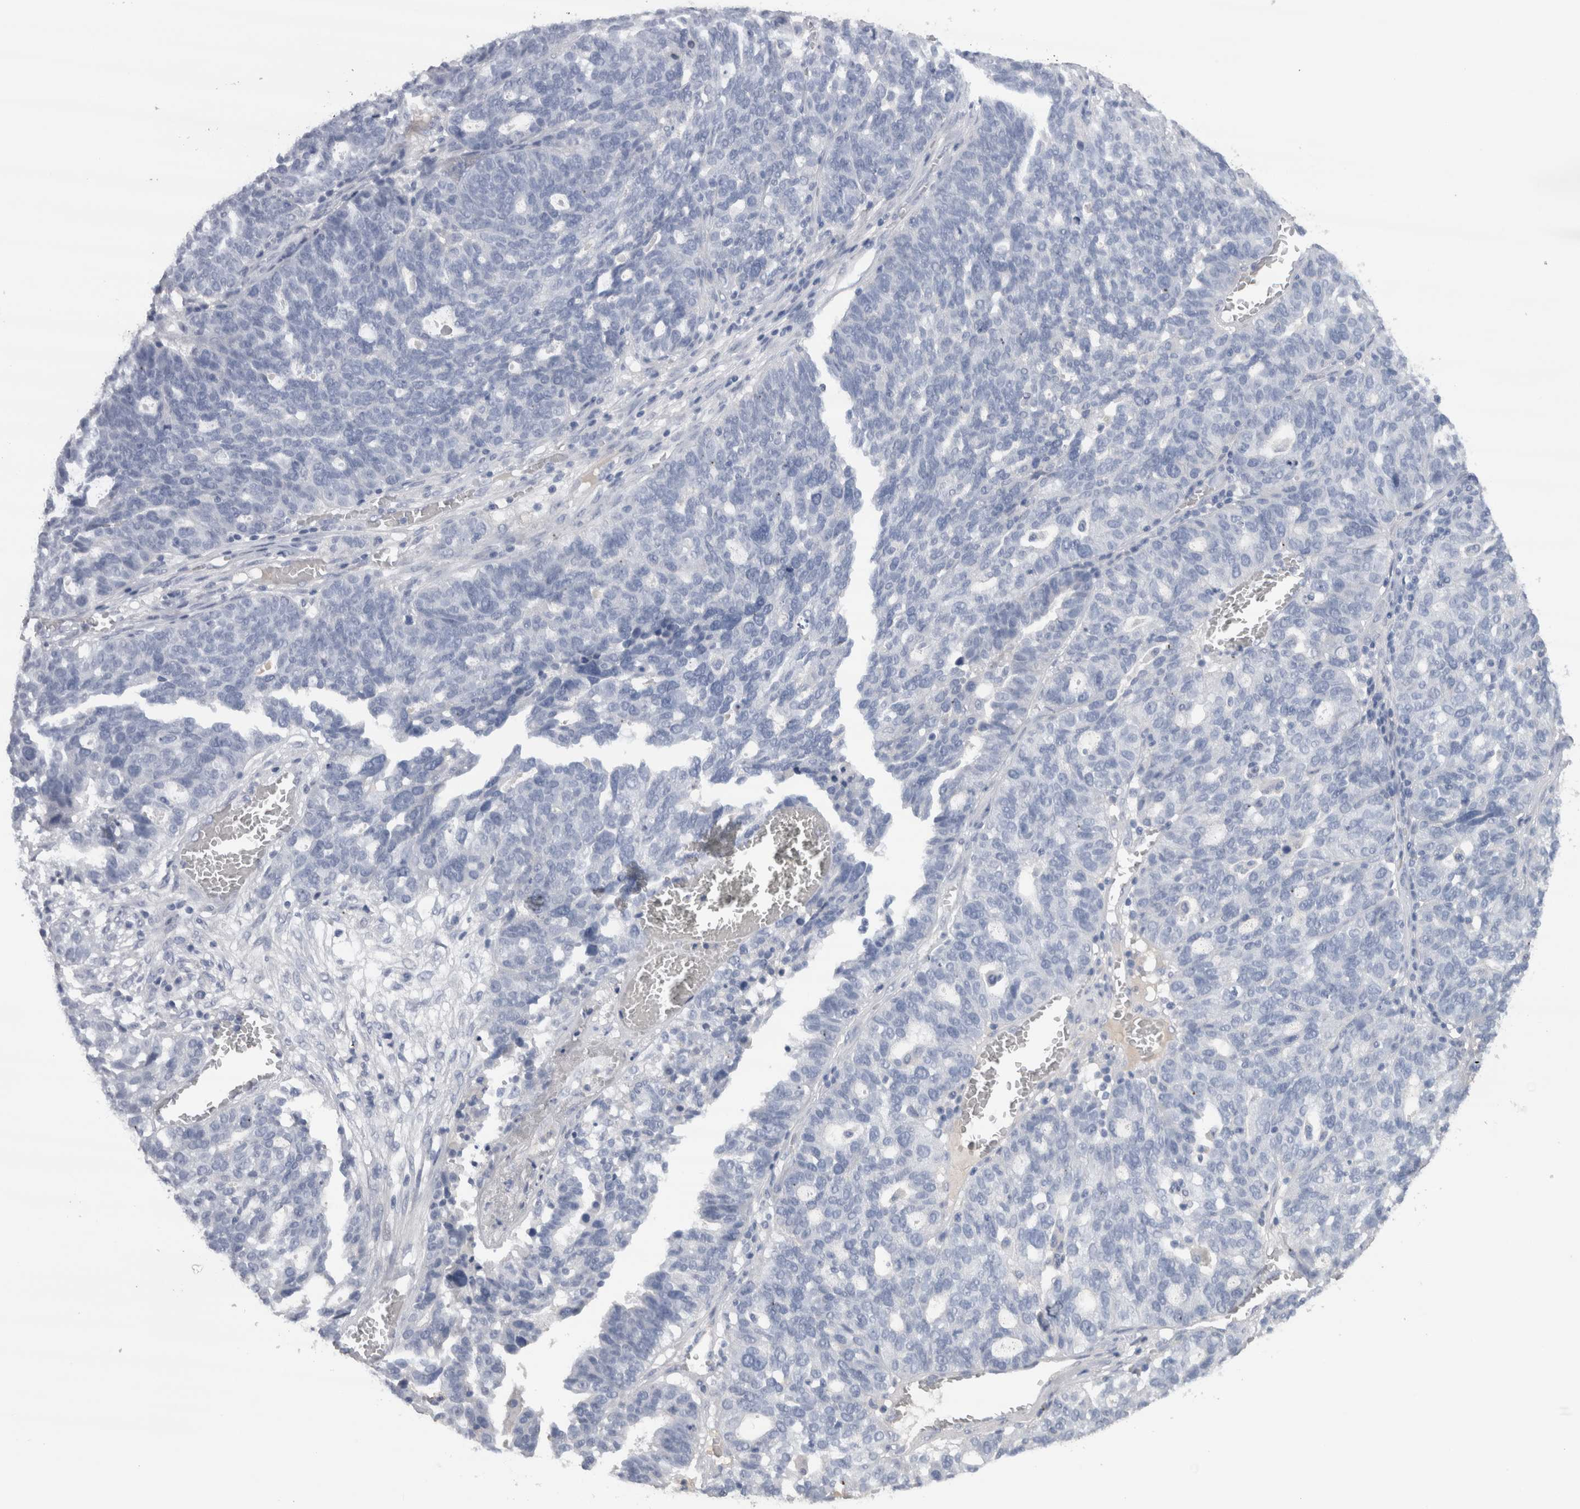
{"staining": {"intensity": "negative", "quantity": "none", "location": "none"}, "tissue": "ovarian cancer", "cell_type": "Tumor cells", "image_type": "cancer", "snomed": [{"axis": "morphology", "description": "Cystadenocarcinoma, serous, NOS"}, {"axis": "topography", "description": "Ovary"}], "caption": "This image is of serous cystadenocarcinoma (ovarian) stained with IHC to label a protein in brown with the nuclei are counter-stained blue. There is no staining in tumor cells.", "gene": "REG1A", "patient": {"sex": "female", "age": 59}}